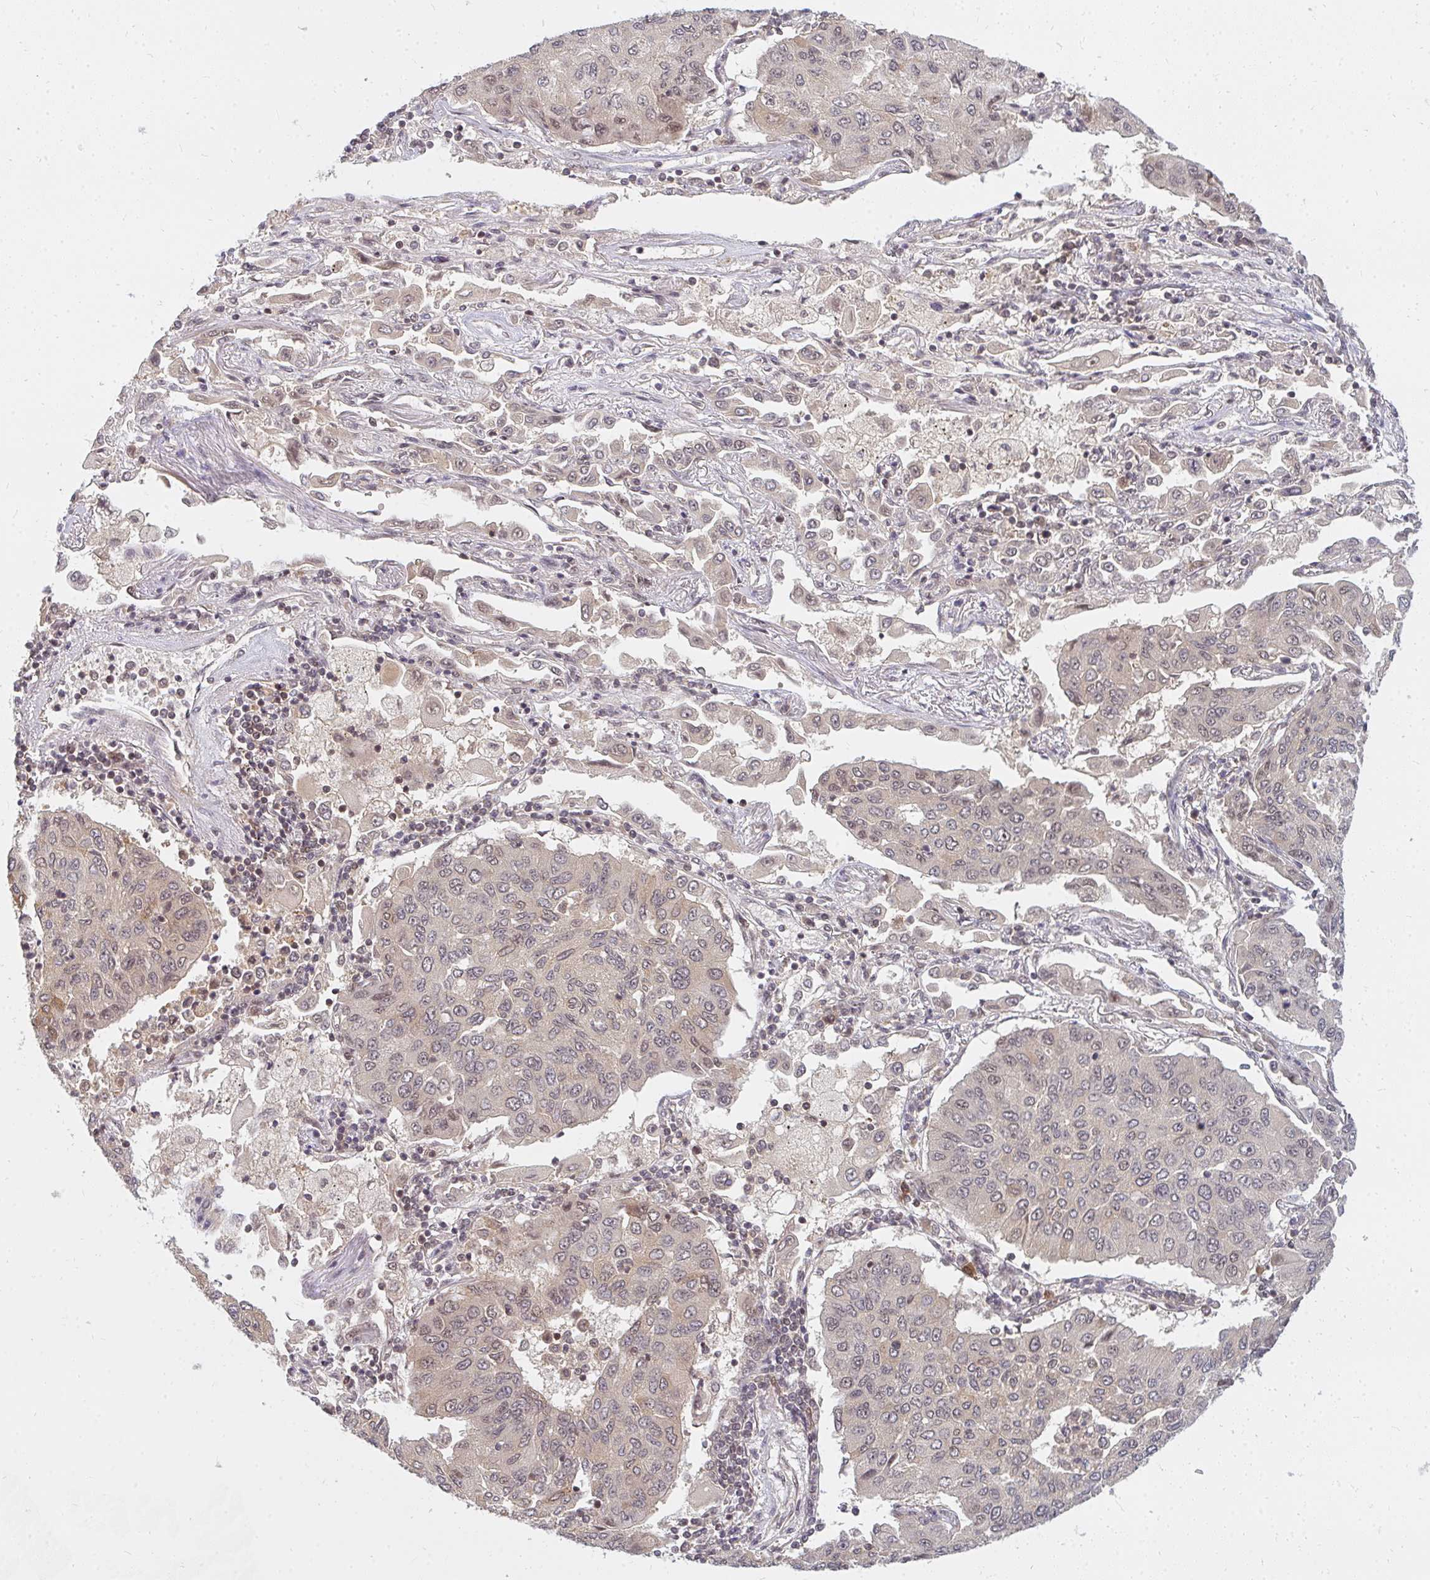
{"staining": {"intensity": "negative", "quantity": "none", "location": "none"}, "tissue": "lung cancer", "cell_type": "Tumor cells", "image_type": "cancer", "snomed": [{"axis": "morphology", "description": "Squamous cell carcinoma, NOS"}, {"axis": "topography", "description": "Lung"}], "caption": "The immunohistochemistry (IHC) histopathology image has no significant positivity in tumor cells of squamous cell carcinoma (lung) tissue.", "gene": "GTF3C6", "patient": {"sex": "male", "age": 74}}